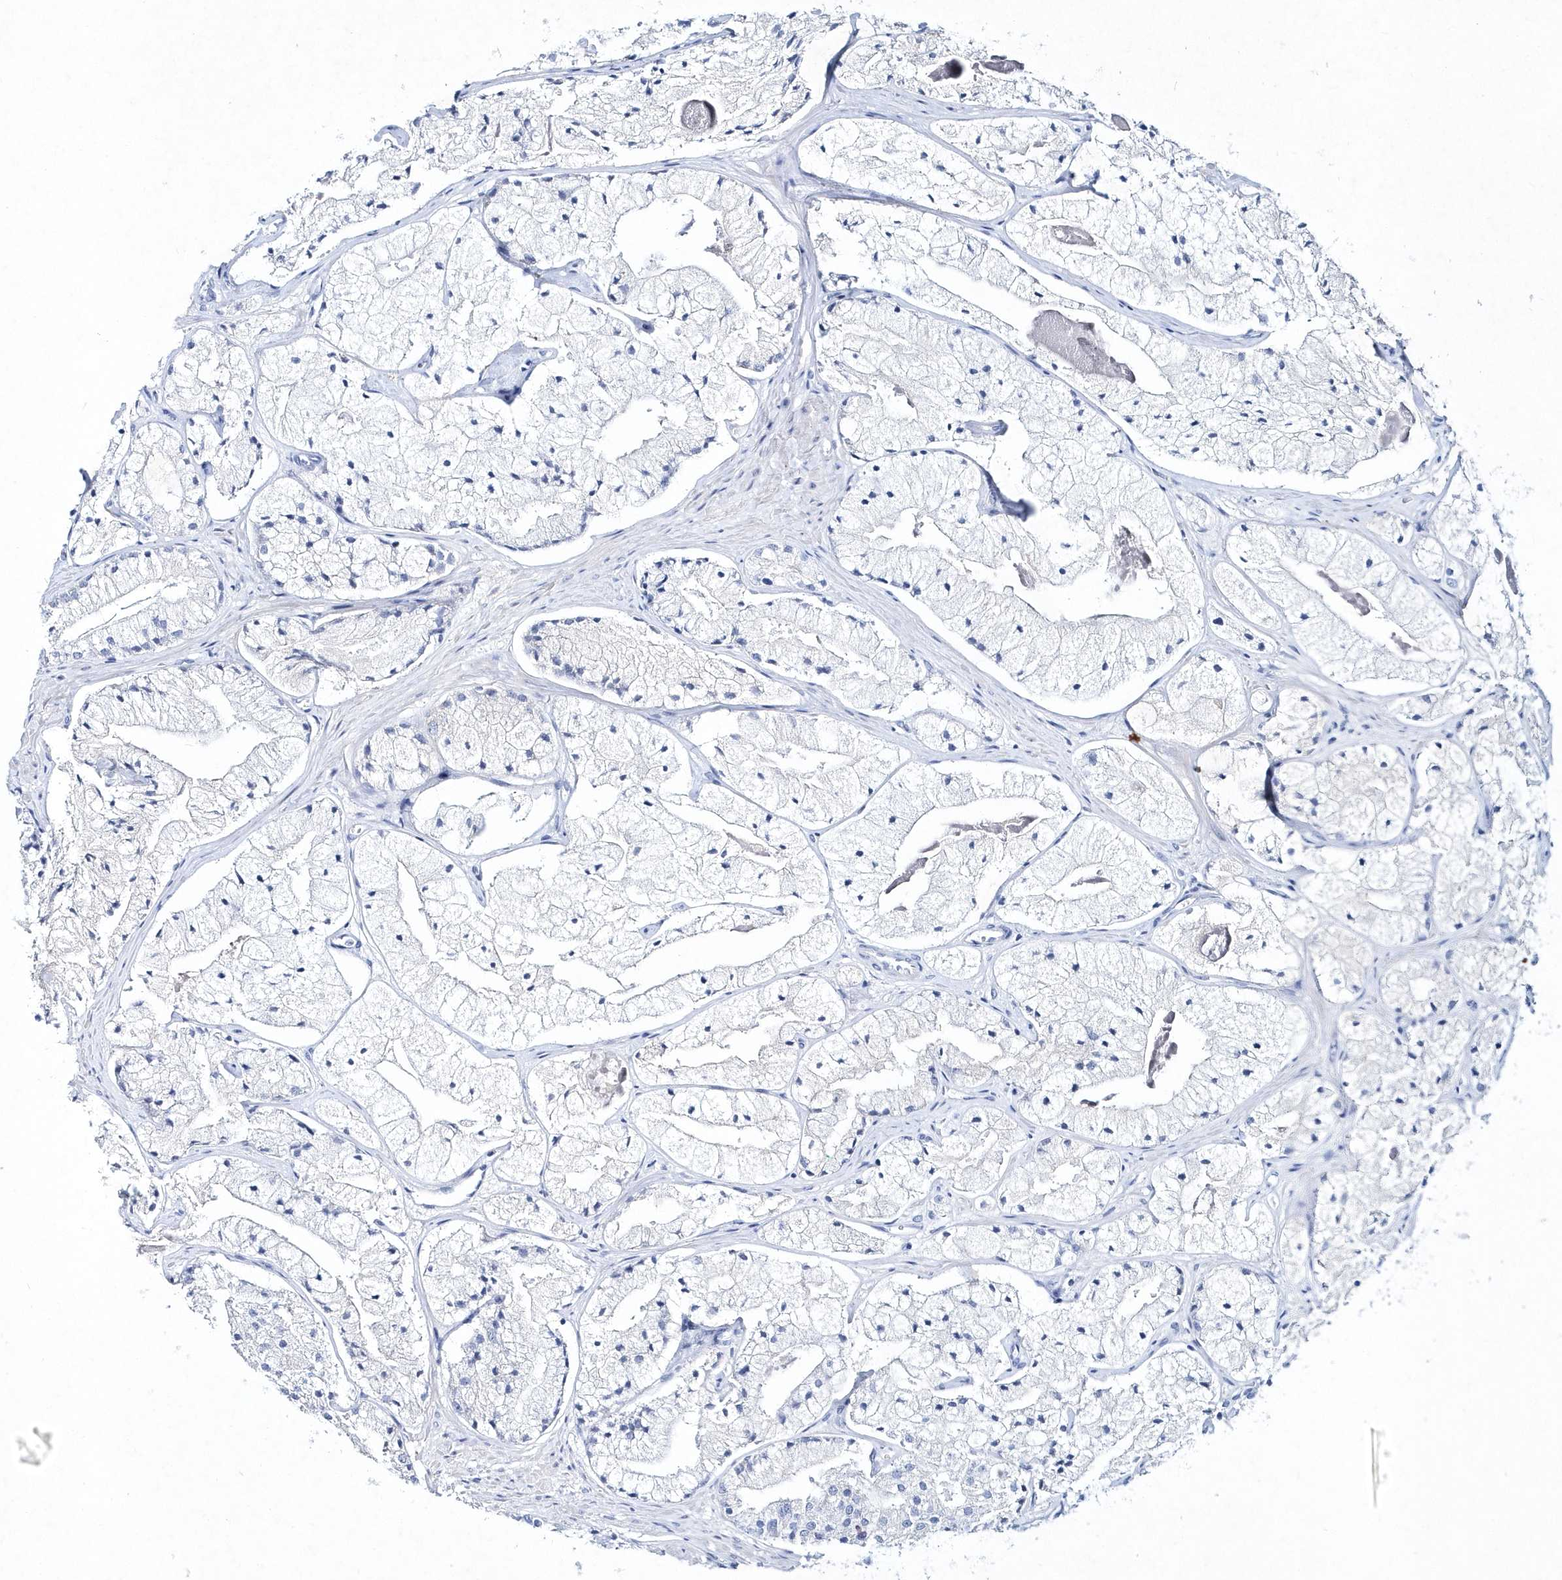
{"staining": {"intensity": "negative", "quantity": "none", "location": "none"}, "tissue": "prostate cancer", "cell_type": "Tumor cells", "image_type": "cancer", "snomed": [{"axis": "morphology", "description": "Adenocarcinoma, High grade"}, {"axis": "topography", "description": "Prostate"}], "caption": "Immunohistochemistry micrograph of neoplastic tissue: human prostate cancer stained with DAB (3,3'-diaminobenzidine) reveals no significant protein positivity in tumor cells.", "gene": "SPINK7", "patient": {"sex": "male", "age": 50}}